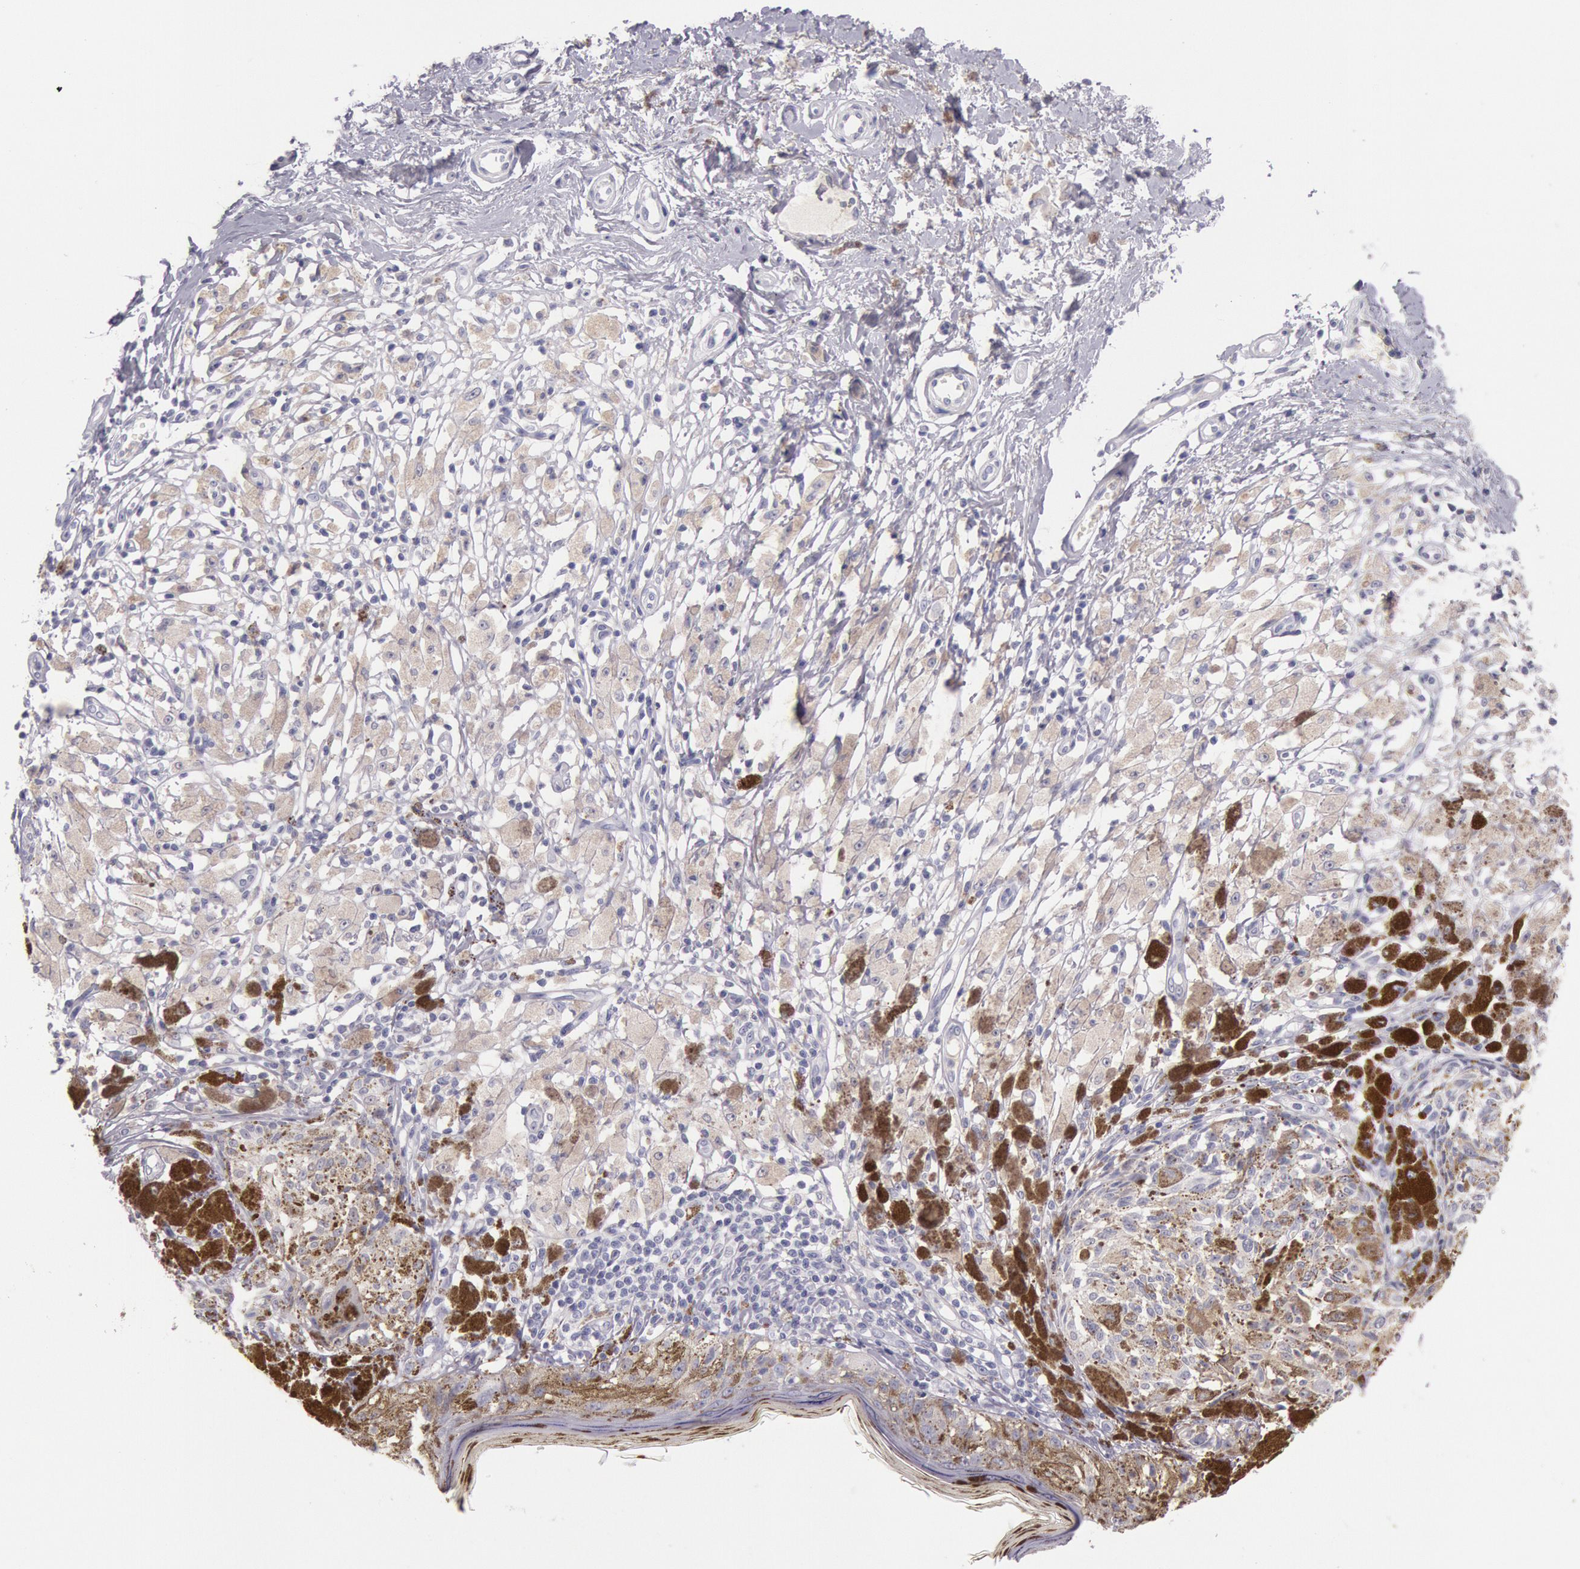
{"staining": {"intensity": "negative", "quantity": "none", "location": "none"}, "tissue": "melanoma", "cell_type": "Tumor cells", "image_type": "cancer", "snomed": [{"axis": "morphology", "description": "Malignant melanoma, NOS"}, {"axis": "topography", "description": "Skin"}], "caption": "A micrograph of melanoma stained for a protein exhibits no brown staining in tumor cells.", "gene": "EGFR", "patient": {"sex": "male", "age": 88}}